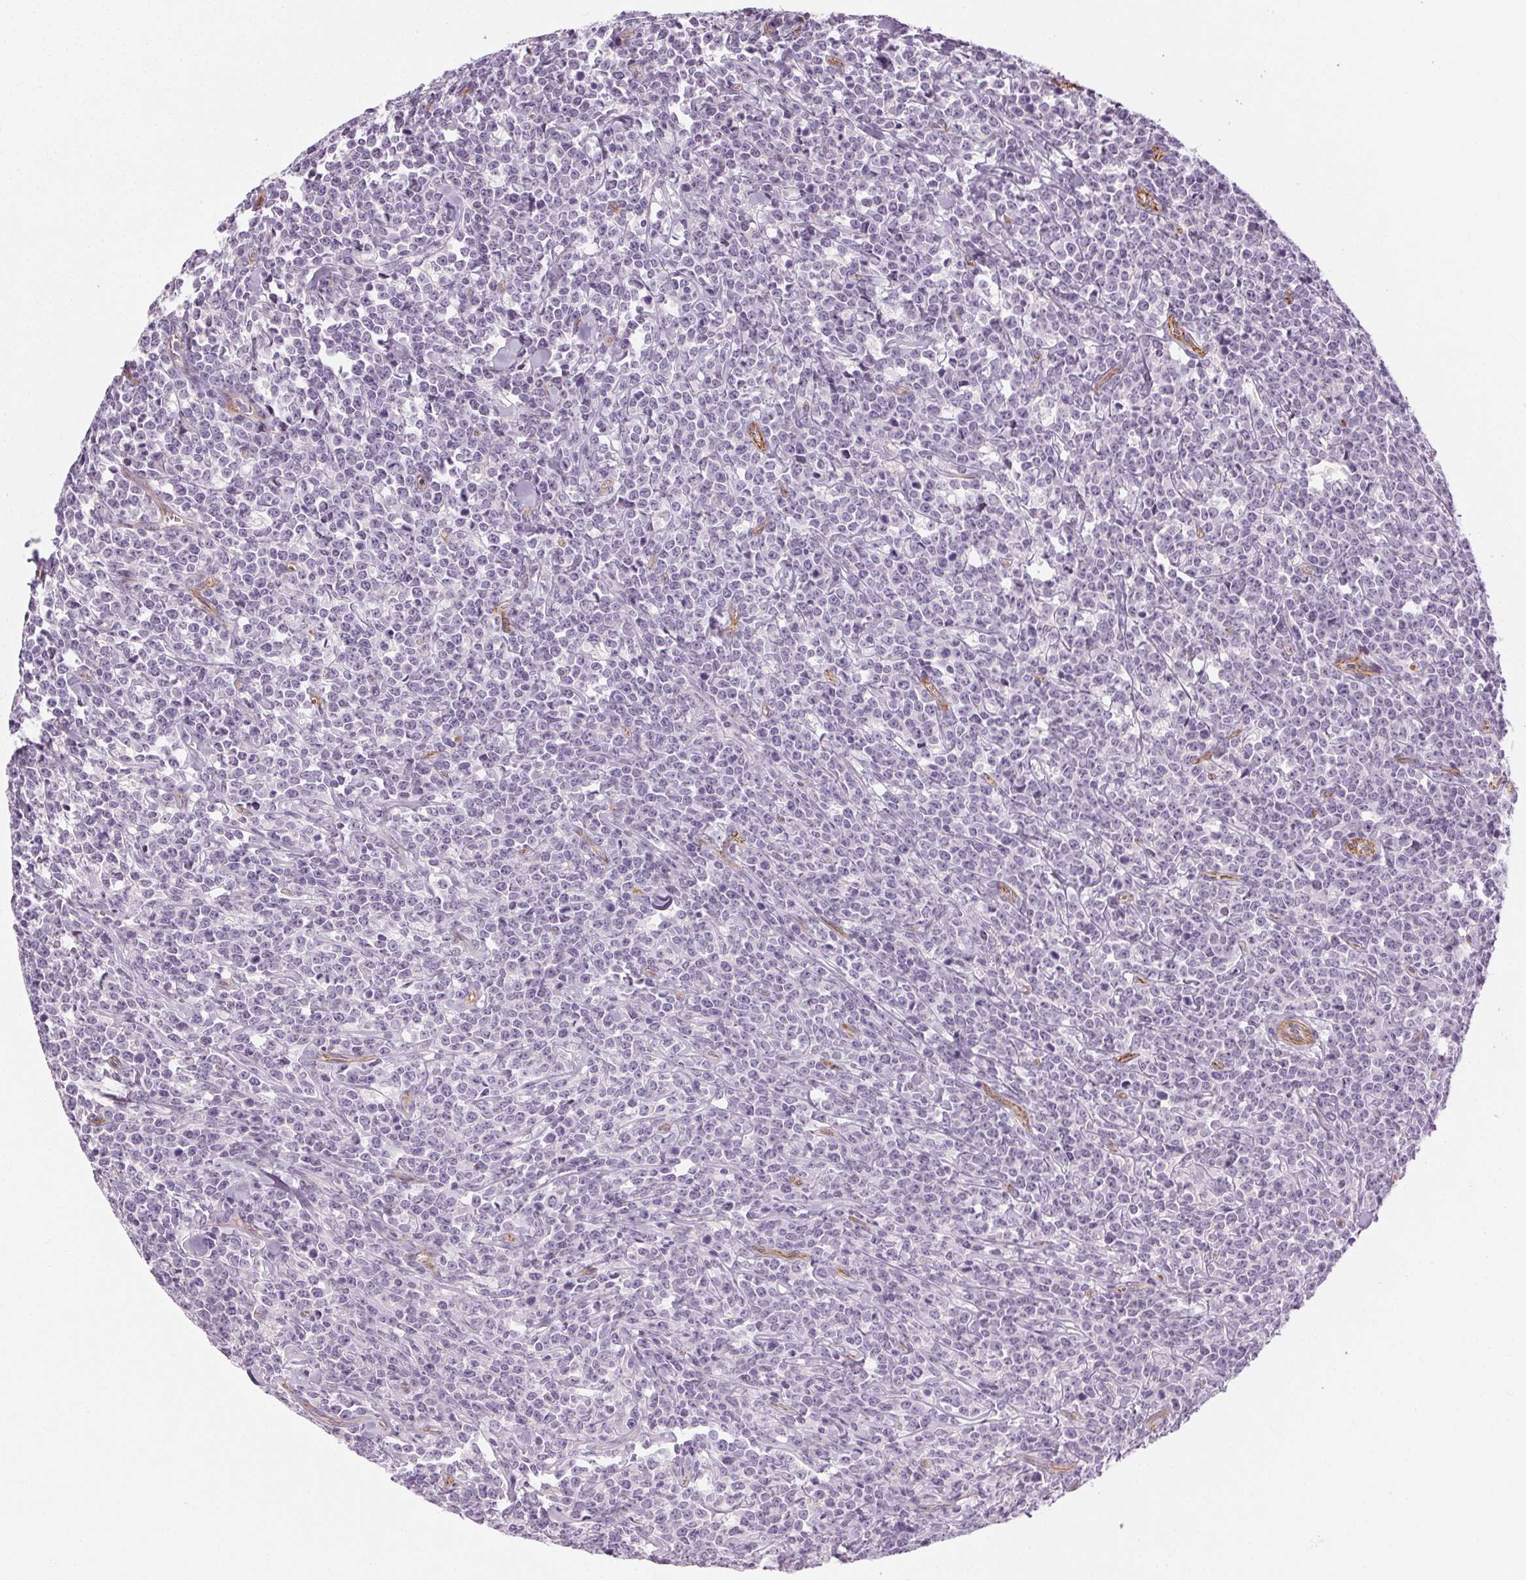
{"staining": {"intensity": "negative", "quantity": "none", "location": "none"}, "tissue": "lymphoma", "cell_type": "Tumor cells", "image_type": "cancer", "snomed": [{"axis": "morphology", "description": "Malignant lymphoma, non-Hodgkin's type, High grade"}, {"axis": "topography", "description": "Small intestine"}], "caption": "IHC of malignant lymphoma, non-Hodgkin's type (high-grade) demonstrates no expression in tumor cells.", "gene": "AIF1L", "patient": {"sex": "female", "age": 56}}